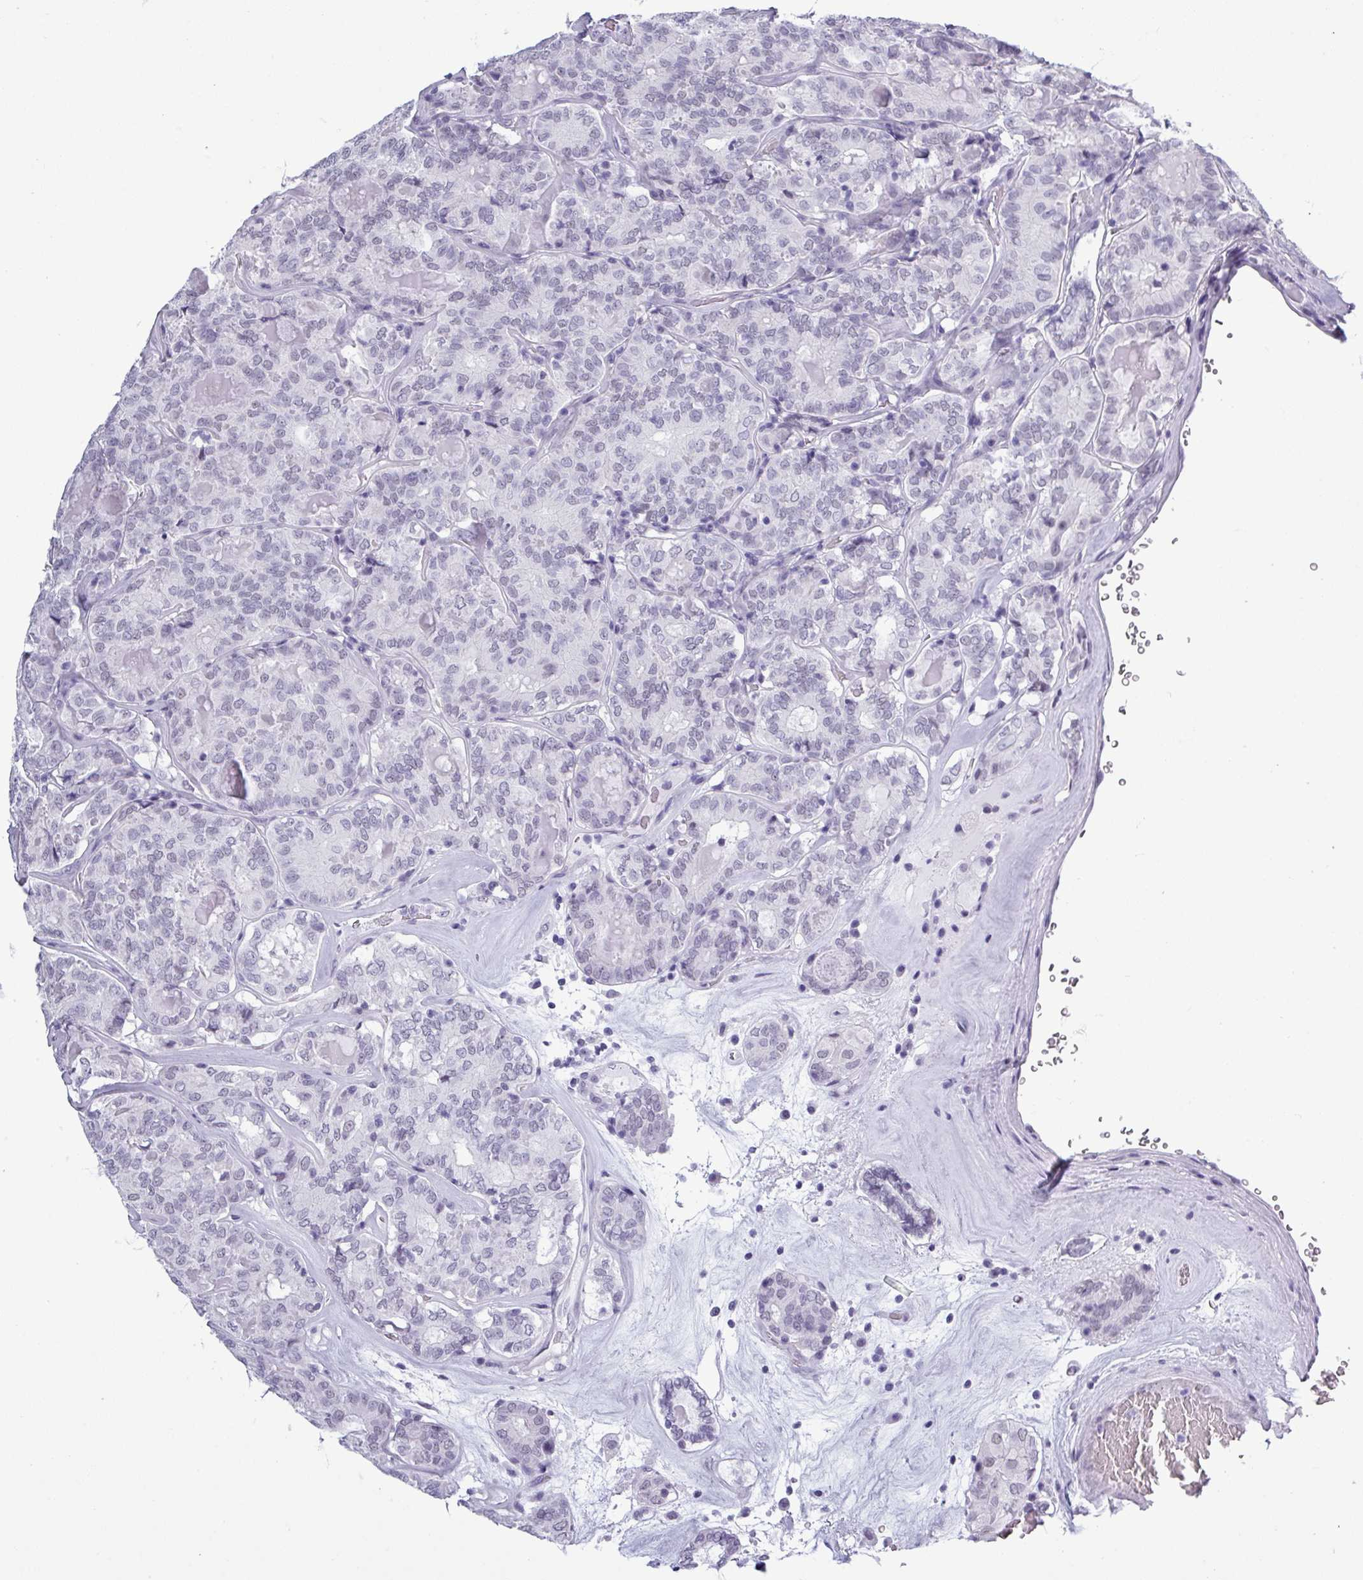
{"staining": {"intensity": "negative", "quantity": "none", "location": "none"}, "tissue": "thyroid cancer", "cell_type": "Tumor cells", "image_type": "cancer", "snomed": [{"axis": "morphology", "description": "Papillary adenocarcinoma, NOS"}, {"axis": "topography", "description": "Thyroid gland"}], "caption": "Immunohistochemistry (IHC) micrograph of neoplastic tissue: human papillary adenocarcinoma (thyroid) stained with DAB (3,3'-diaminobenzidine) exhibits no significant protein positivity in tumor cells.", "gene": "SRGAP1", "patient": {"sex": "female", "age": 72}}